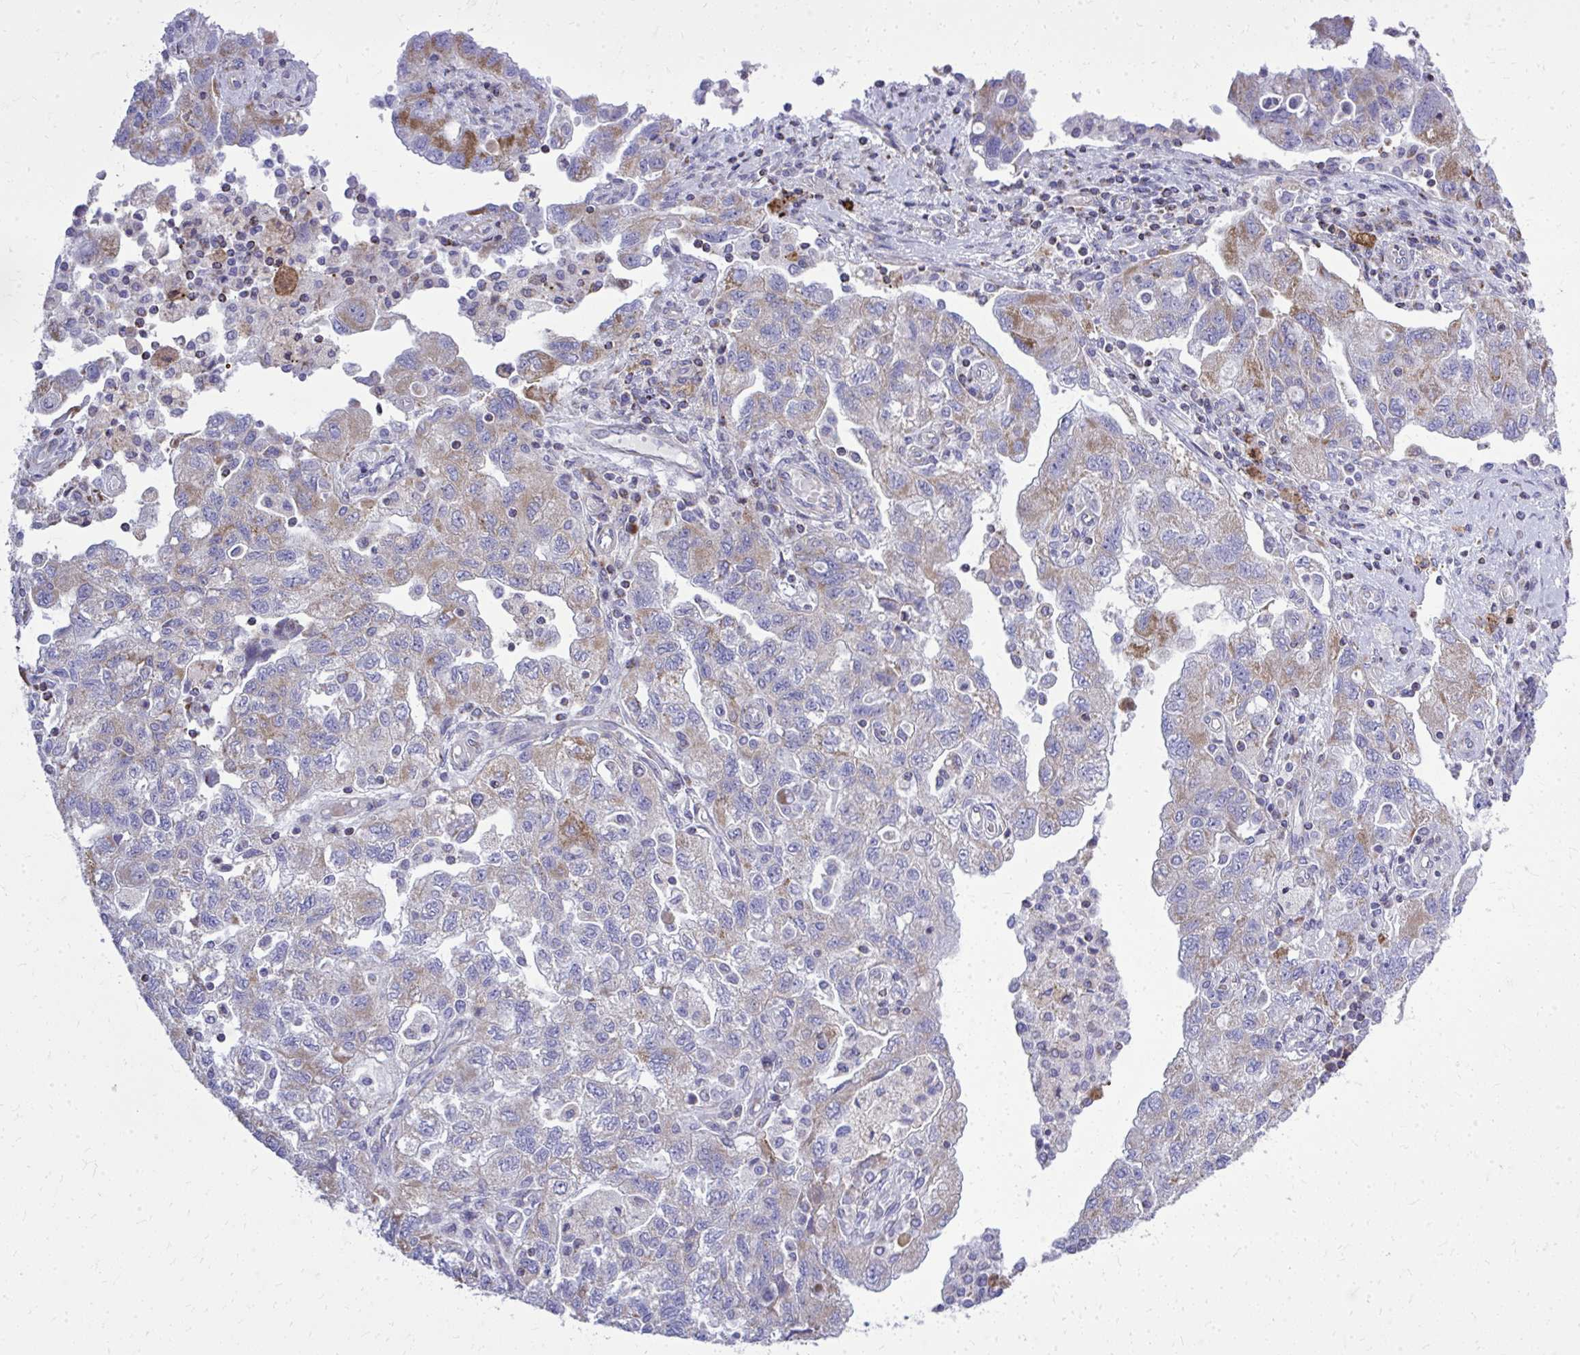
{"staining": {"intensity": "moderate", "quantity": "<25%", "location": "cytoplasmic/membranous"}, "tissue": "ovarian cancer", "cell_type": "Tumor cells", "image_type": "cancer", "snomed": [{"axis": "morphology", "description": "Carcinoma, NOS"}, {"axis": "morphology", "description": "Cystadenocarcinoma, serous, NOS"}, {"axis": "topography", "description": "Ovary"}], "caption": "Protein staining of ovarian cancer (serous cystadenocarcinoma) tissue demonstrates moderate cytoplasmic/membranous positivity in about <25% of tumor cells. Immunohistochemistry stains the protein of interest in brown and the nuclei are stained blue.", "gene": "ZNF362", "patient": {"sex": "female", "age": 69}}